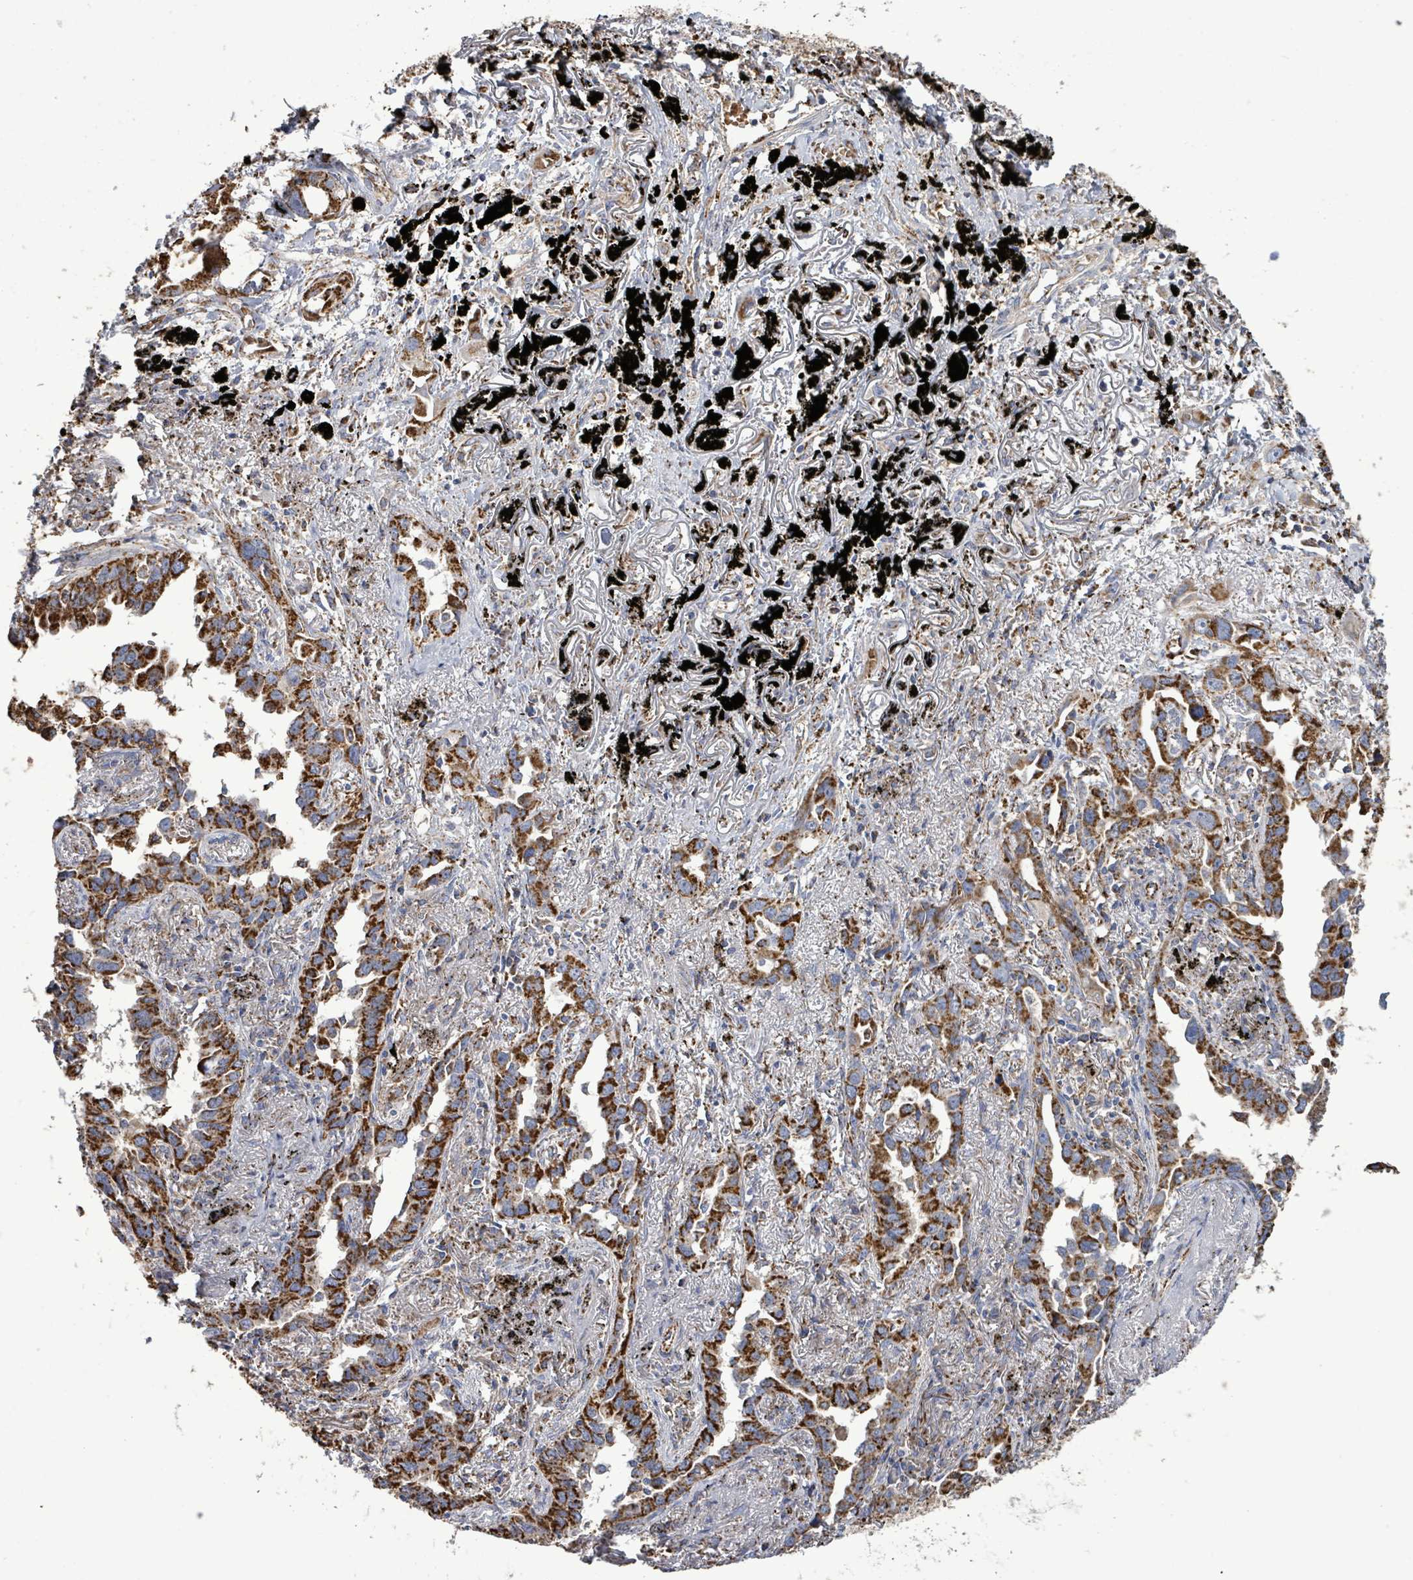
{"staining": {"intensity": "strong", "quantity": ">75%", "location": "cytoplasmic/membranous"}, "tissue": "lung cancer", "cell_type": "Tumor cells", "image_type": "cancer", "snomed": [{"axis": "morphology", "description": "Adenocarcinoma, NOS"}, {"axis": "topography", "description": "Lung"}], "caption": "Lung adenocarcinoma tissue demonstrates strong cytoplasmic/membranous positivity in approximately >75% of tumor cells, visualized by immunohistochemistry. (Stains: DAB in brown, nuclei in blue, Microscopy: brightfield microscopy at high magnification).", "gene": "MTMR12", "patient": {"sex": "male", "age": 67}}